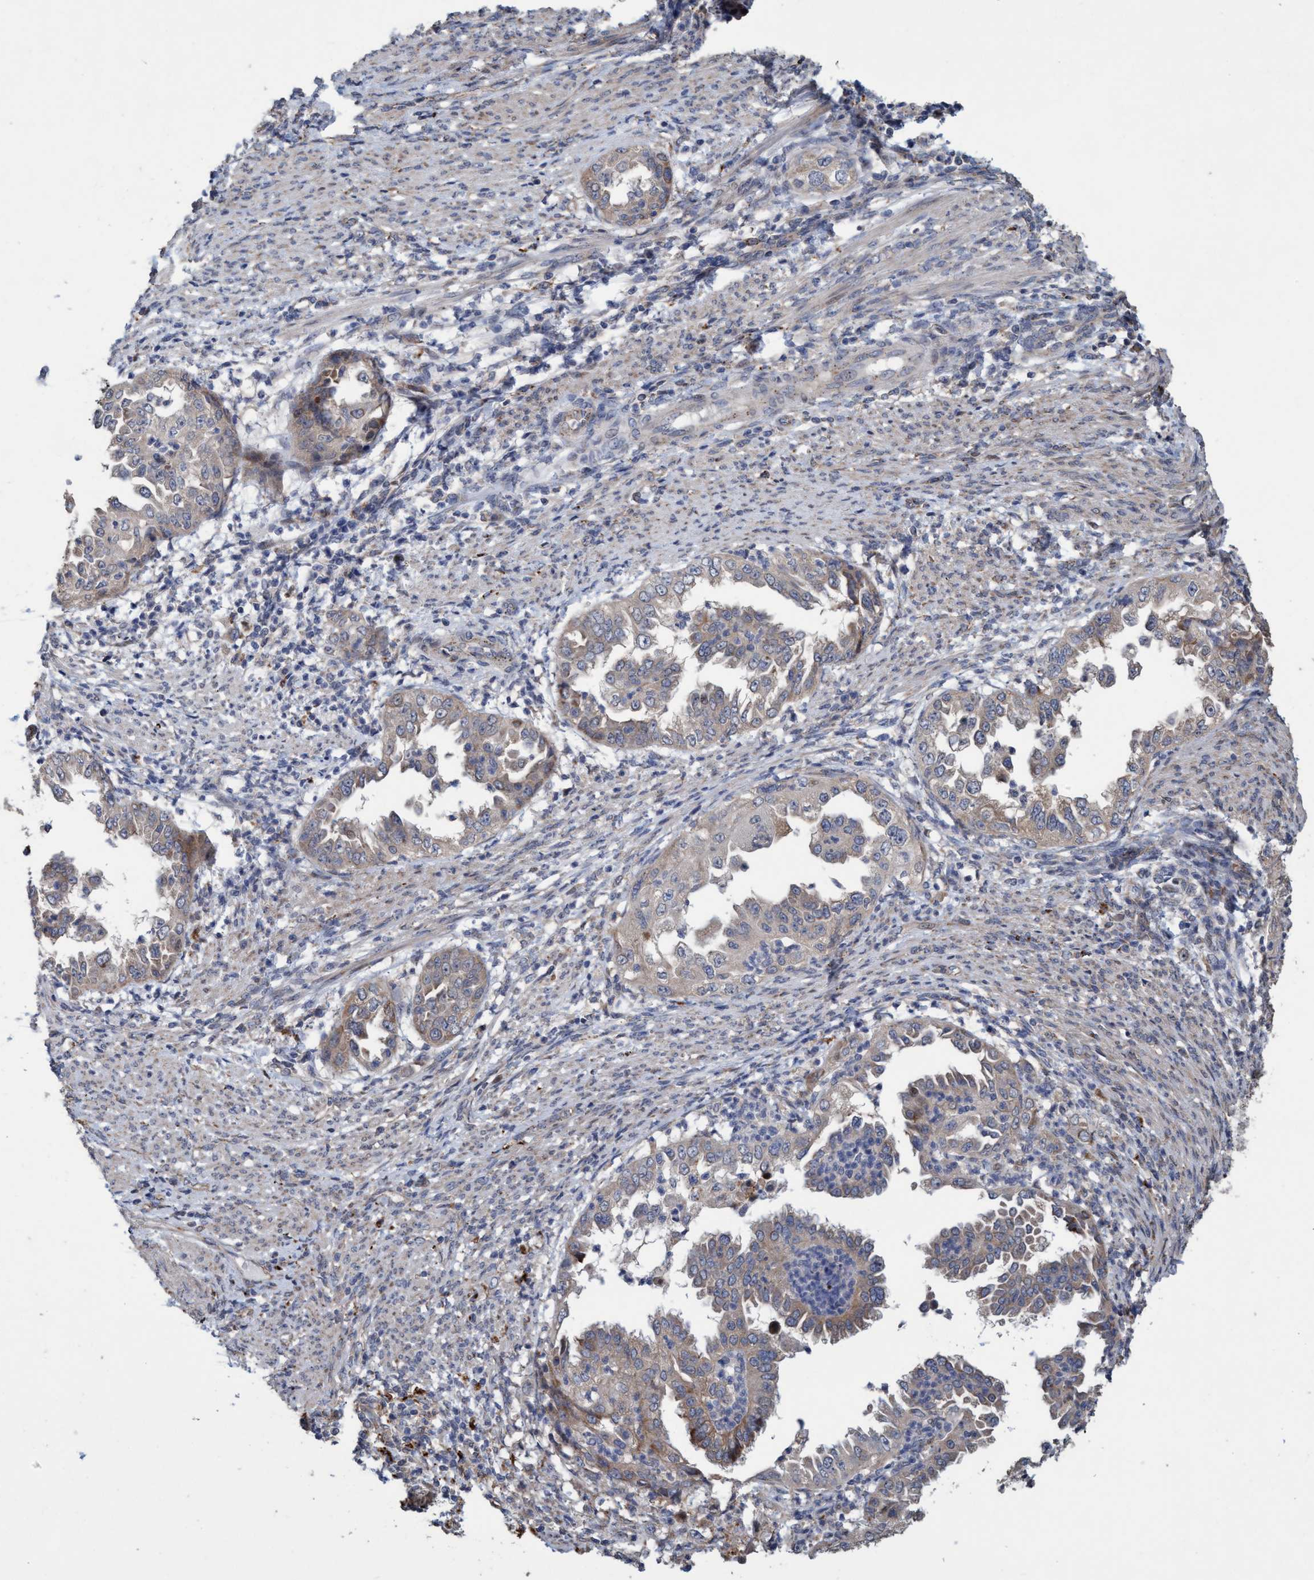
{"staining": {"intensity": "weak", "quantity": "<25%", "location": "cytoplasmic/membranous"}, "tissue": "endometrial cancer", "cell_type": "Tumor cells", "image_type": "cancer", "snomed": [{"axis": "morphology", "description": "Adenocarcinoma, NOS"}, {"axis": "topography", "description": "Endometrium"}], "caption": "Tumor cells are negative for brown protein staining in endometrial cancer.", "gene": "BBS9", "patient": {"sex": "female", "age": 85}}